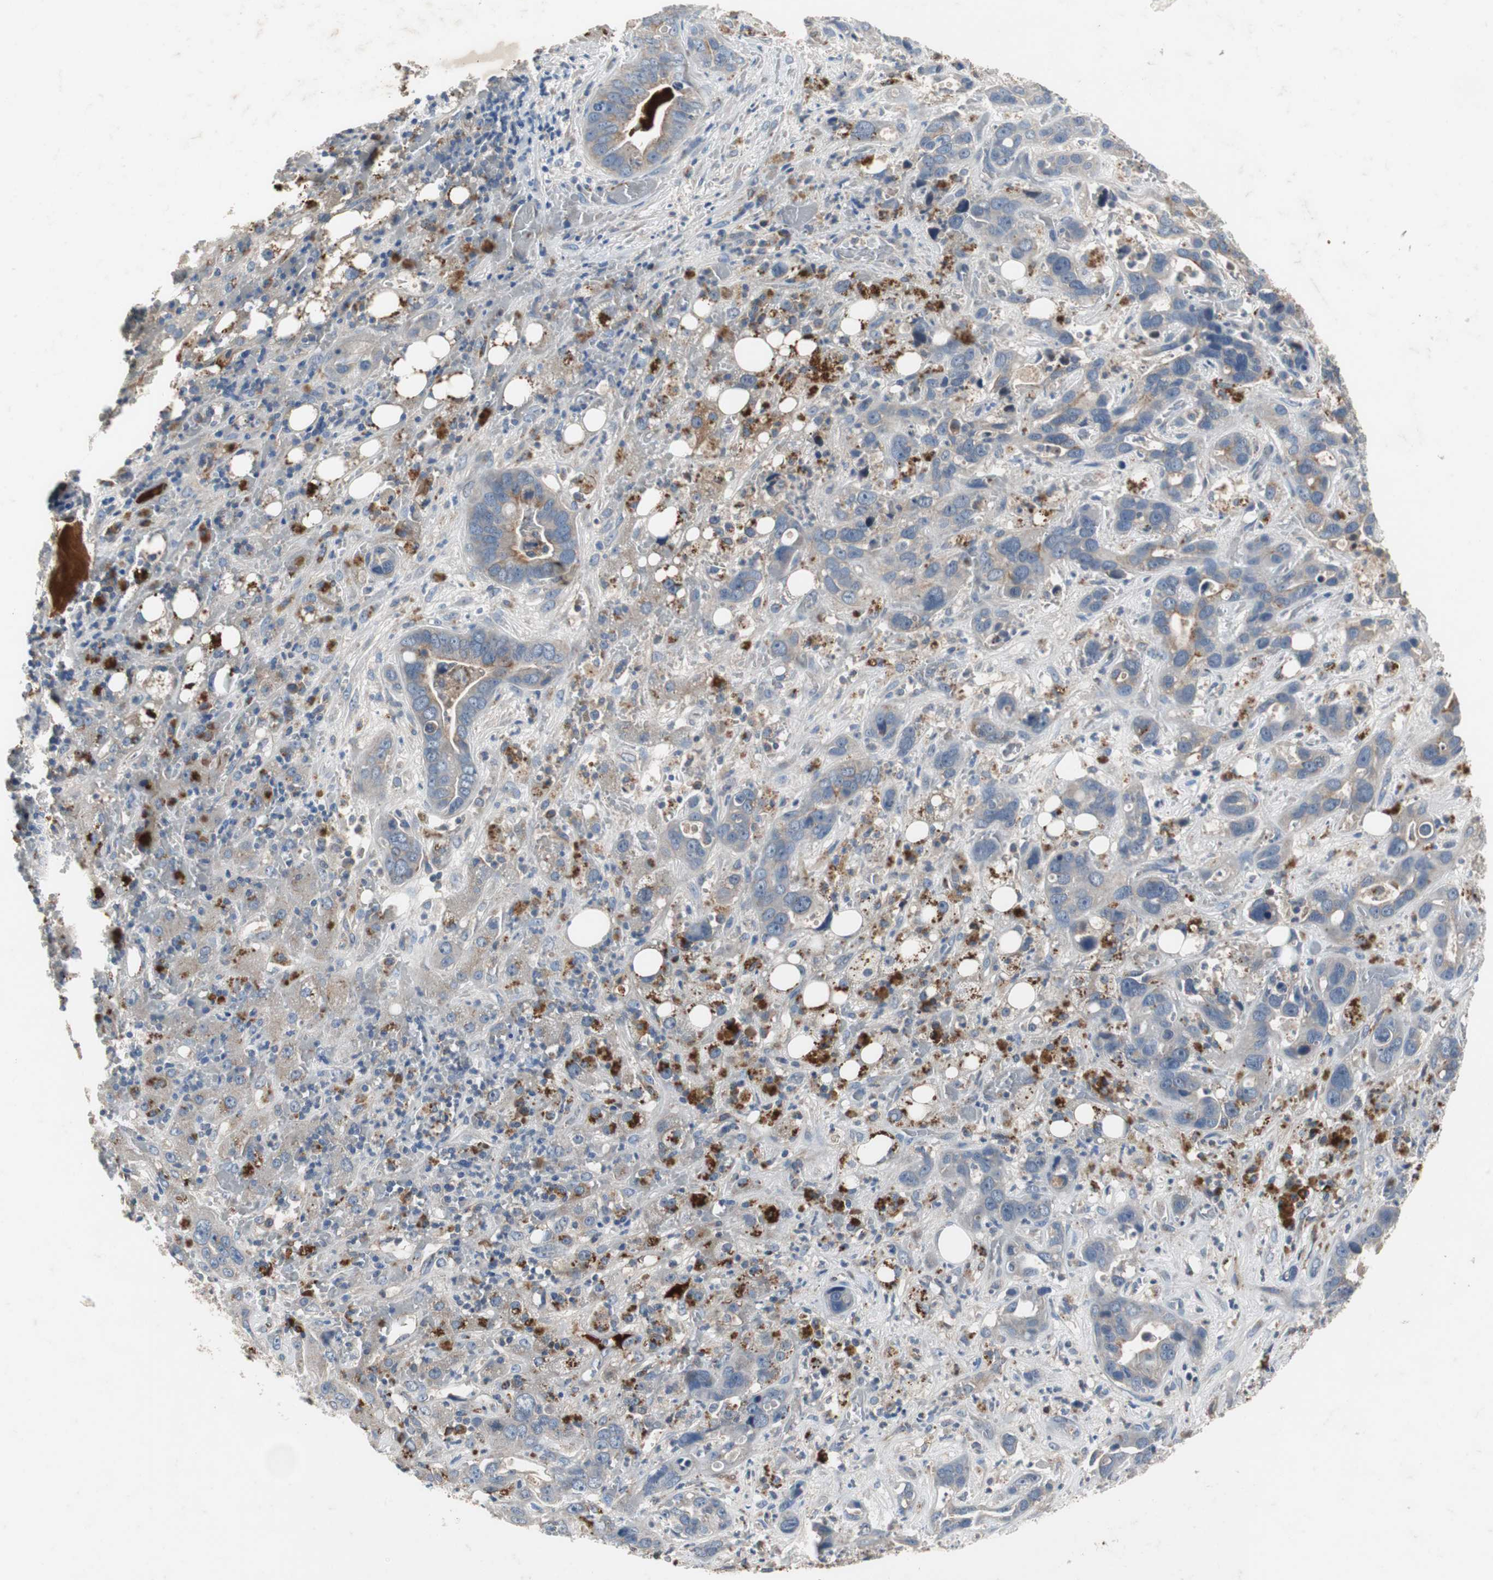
{"staining": {"intensity": "weak", "quantity": "<25%", "location": "cytoplasmic/membranous"}, "tissue": "liver cancer", "cell_type": "Tumor cells", "image_type": "cancer", "snomed": [{"axis": "morphology", "description": "Cholangiocarcinoma"}, {"axis": "topography", "description": "Liver"}], "caption": "Immunohistochemistry (IHC) photomicrograph of liver cancer stained for a protein (brown), which demonstrates no staining in tumor cells.", "gene": "SORT1", "patient": {"sex": "female", "age": 65}}